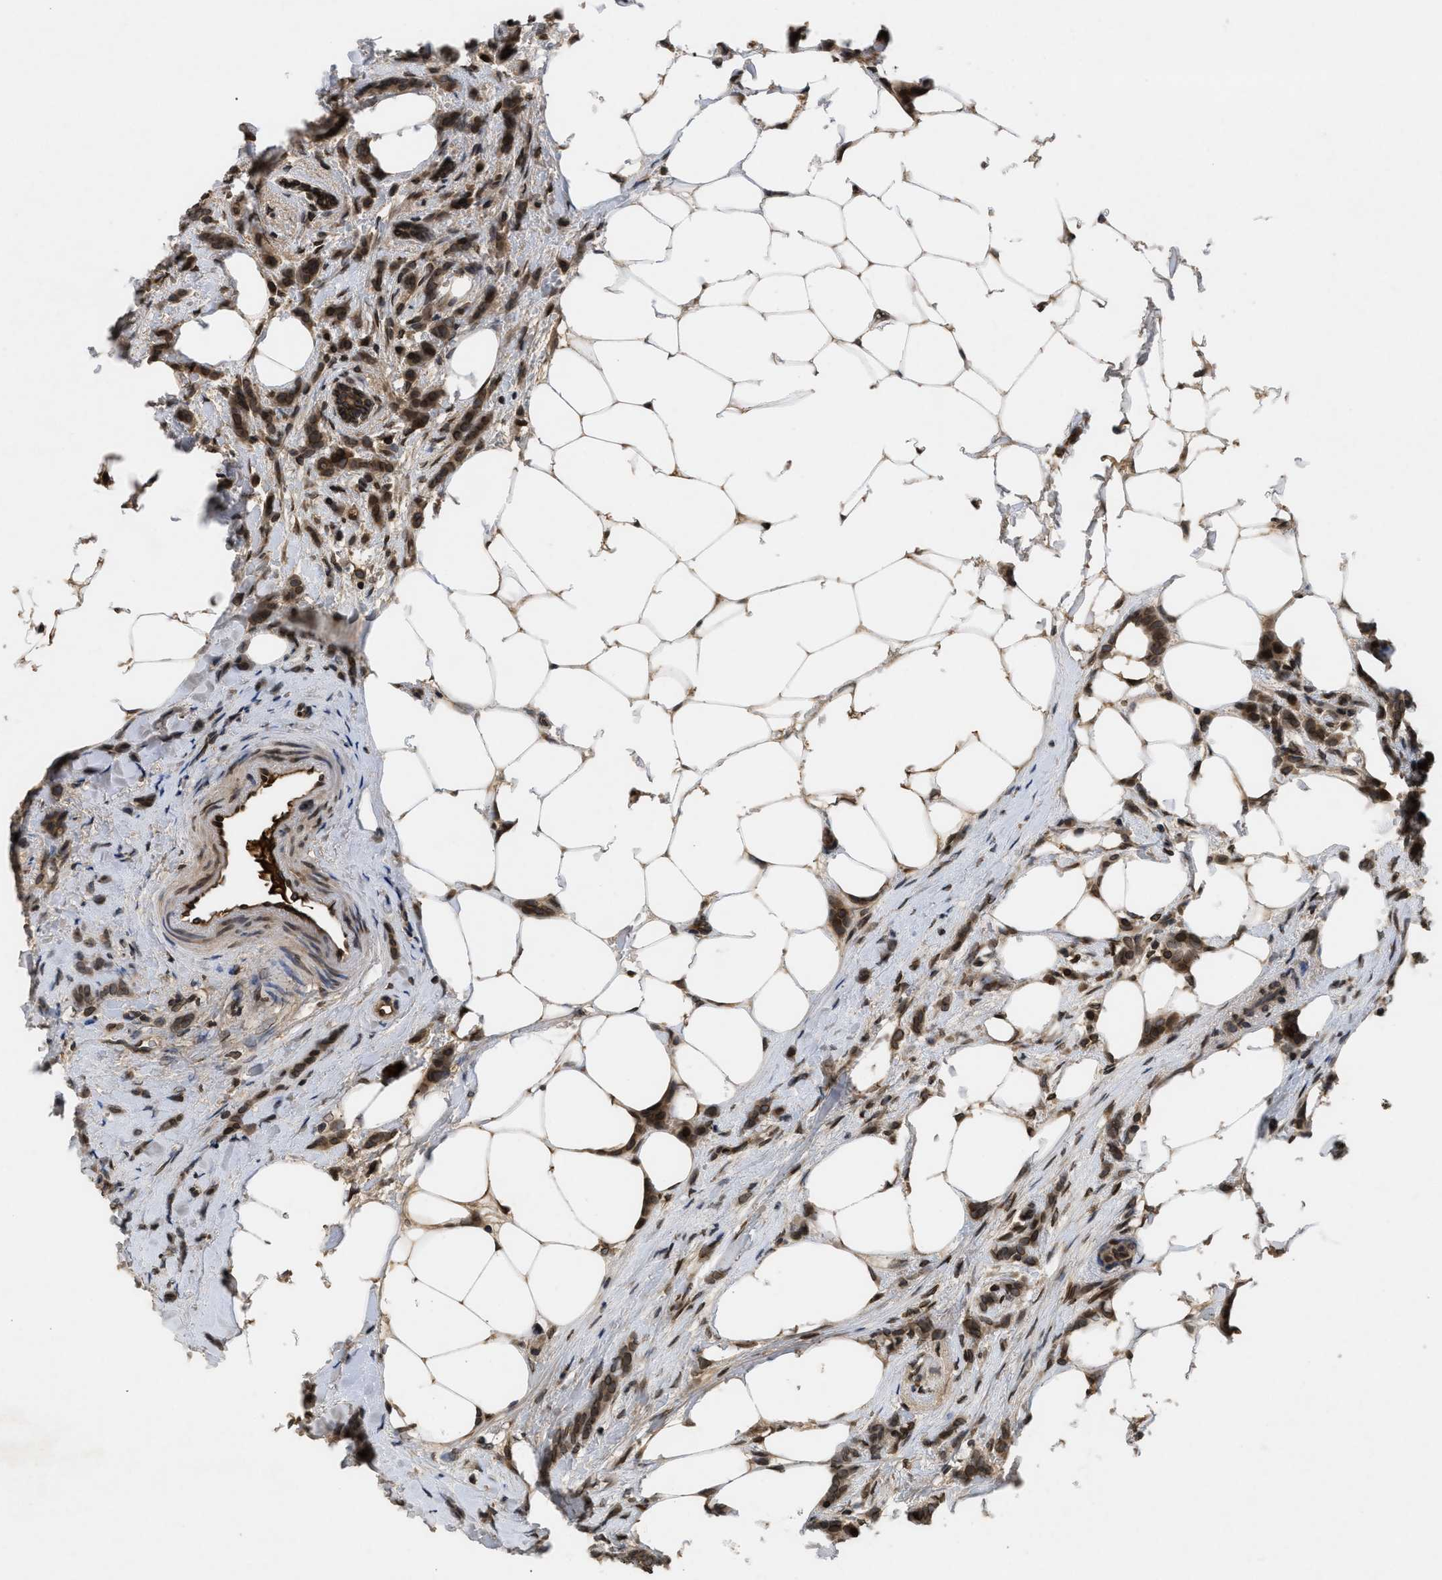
{"staining": {"intensity": "moderate", "quantity": ">75%", "location": "cytoplasmic/membranous,nuclear"}, "tissue": "breast cancer", "cell_type": "Tumor cells", "image_type": "cancer", "snomed": [{"axis": "morphology", "description": "Lobular carcinoma, in situ"}, {"axis": "morphology", "description": "Lobular carcinoma"}, {"axis": "topography", "description": "Breast"}], "caption": "The micrograph exhibits a brown stain indicating the presence of a protein in the cytoplasmic/membranous and nuclear of tumor cells in lobular carcinoma in situ (breast).", "gene": "CRY1", "patient": {"sex": "female", "age": 41}}